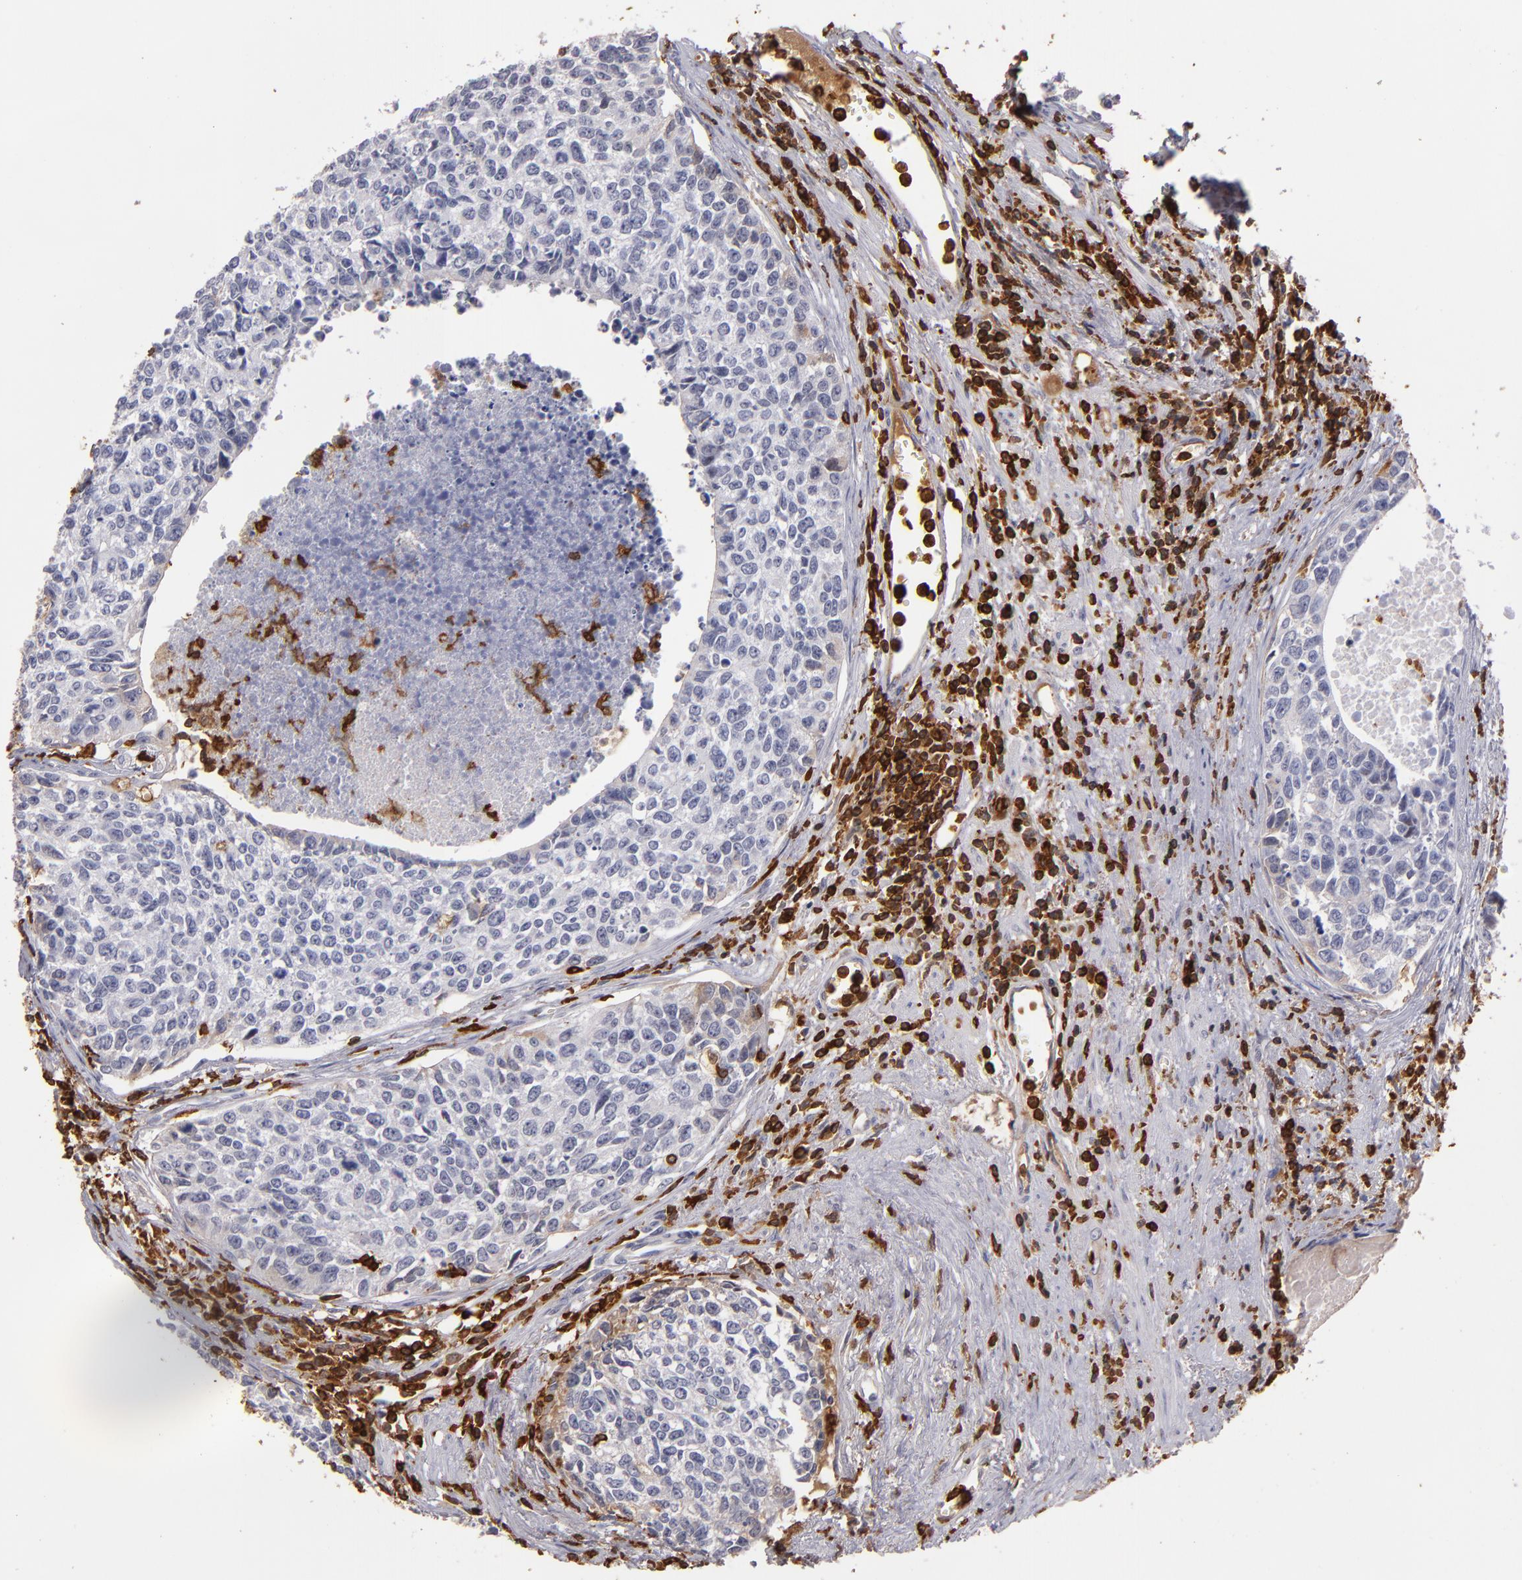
{"staining": {"intensity": "negative", "quantity": "none", "location": "none"}, "tissue": "urothelial cancer", "cell_type": "Tumor cells", "image_type": "cancer", "snomed": [{"axis": "morphology", "description": "Urothelial carcinoma, High grade"}, {"axis": "topography", "description": "Urinary bladder"}], "caption": "The immunohistochemistry (IHC) photomicrograph has no significant positivity in tumor cells of urothelial carcinoma (high-grade) tissue. The staining was performed using DAB (3,3'-diaminobenzidine) to visualize the protein expression in brown, while the nuclei were stained in blue with hematoxylin (Magnification: 20x).", "gene": "WAS", "patient": {"sex": "male", "age": 81}}